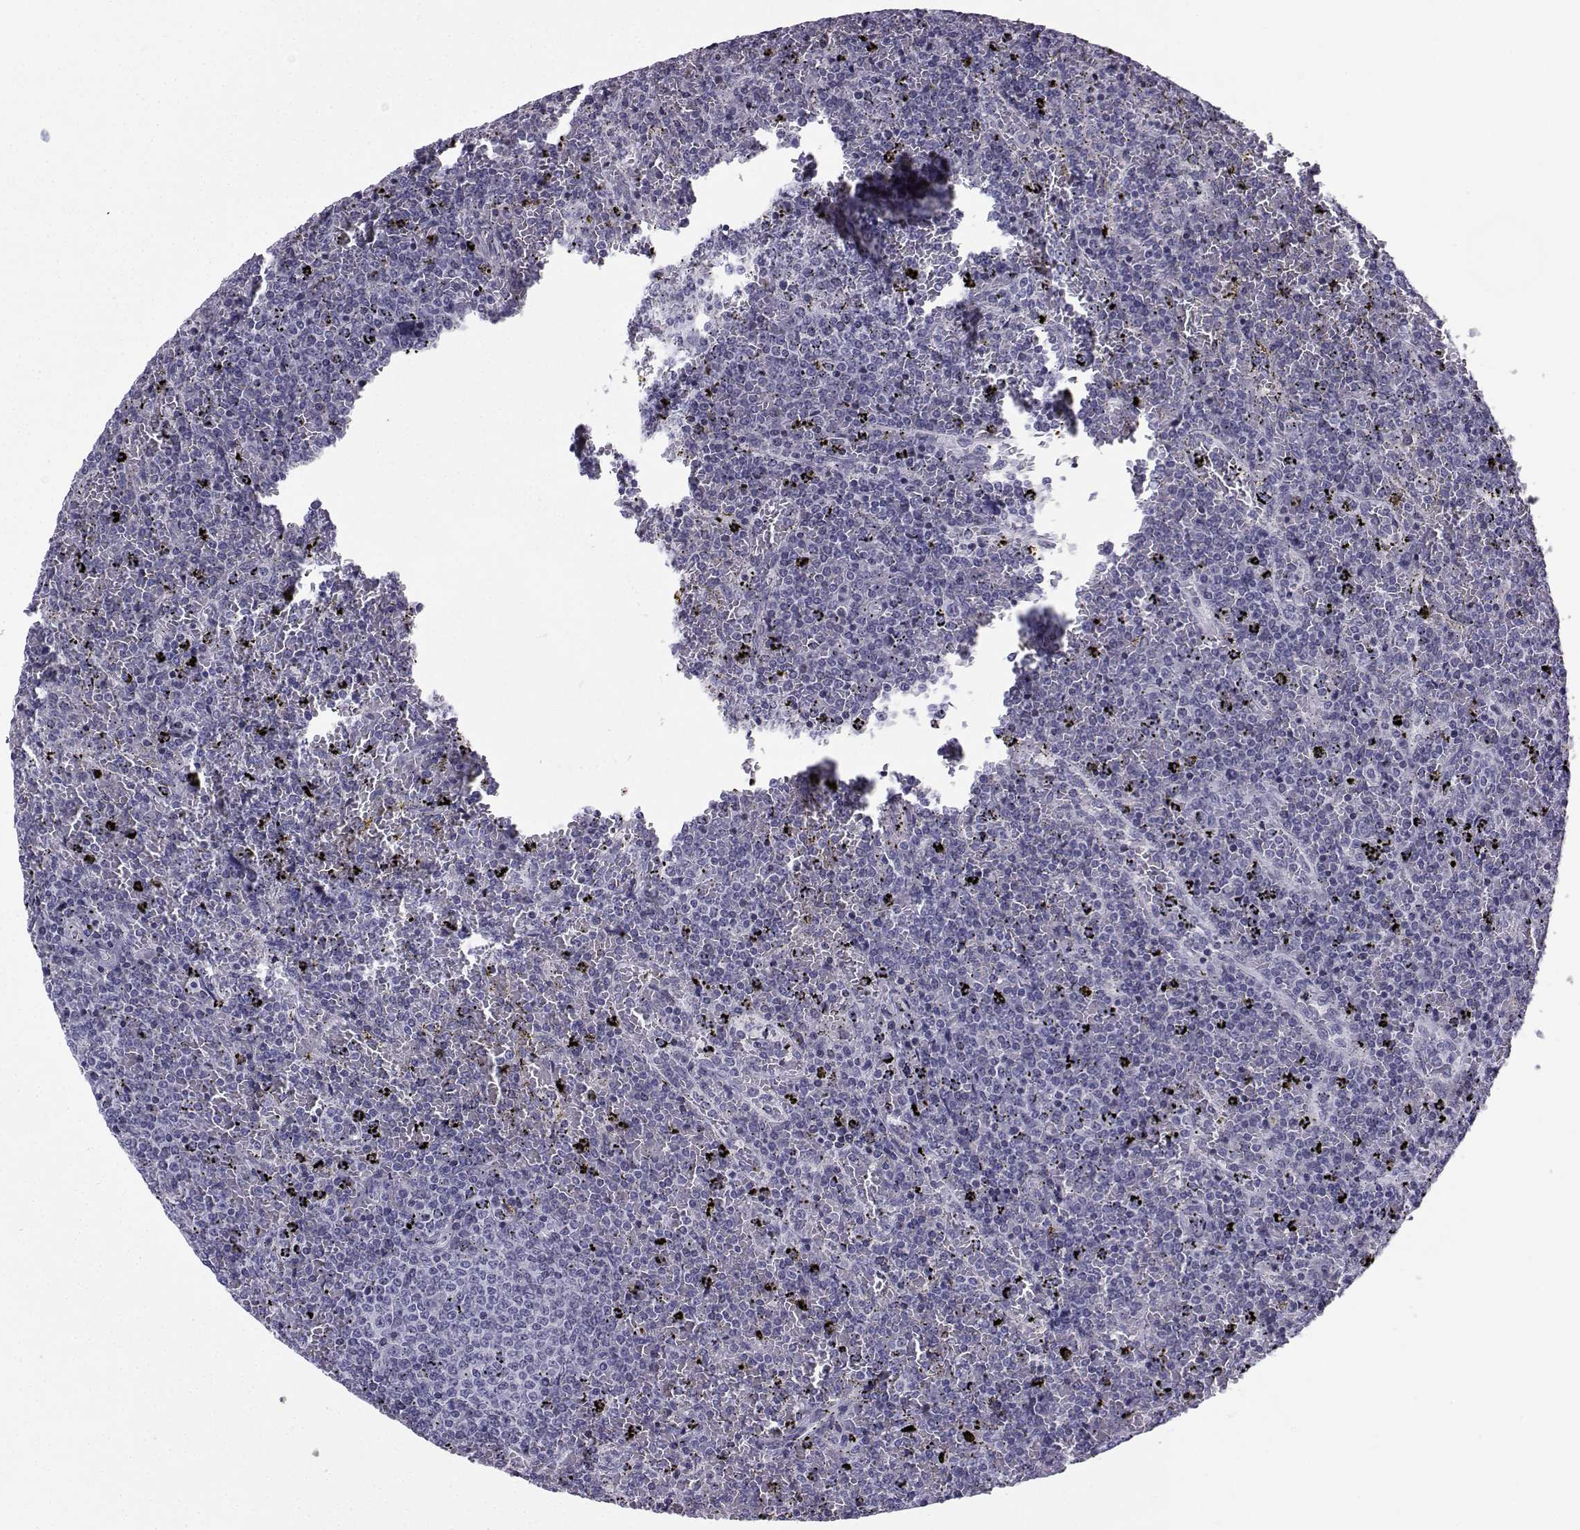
{"staining": {"intensity": "negative", "quantity": "none", "location": "none"}, "tissue": "lymphoma", "cell_type": "Tumor cells", "image_type": "cancer", "snomed": [{"axis": "morphology", "description": "Malignant lymphoma, non-Hodgkin's type, Low grade"}, {"axis": "topography", "description": "Spleen"}], "caption": "DAB (3,3'-diaminobenzidine) immunohistochemical staining of malignant lymphoma, non-Hodgkin's type (low-grade) displays no significant expression in tumor cells. (DAB (3,3'-diaminobenzidine) IHC, high magnification).", "gene": "SPANXD", "patient": {"sex": "female", "age": 77}}